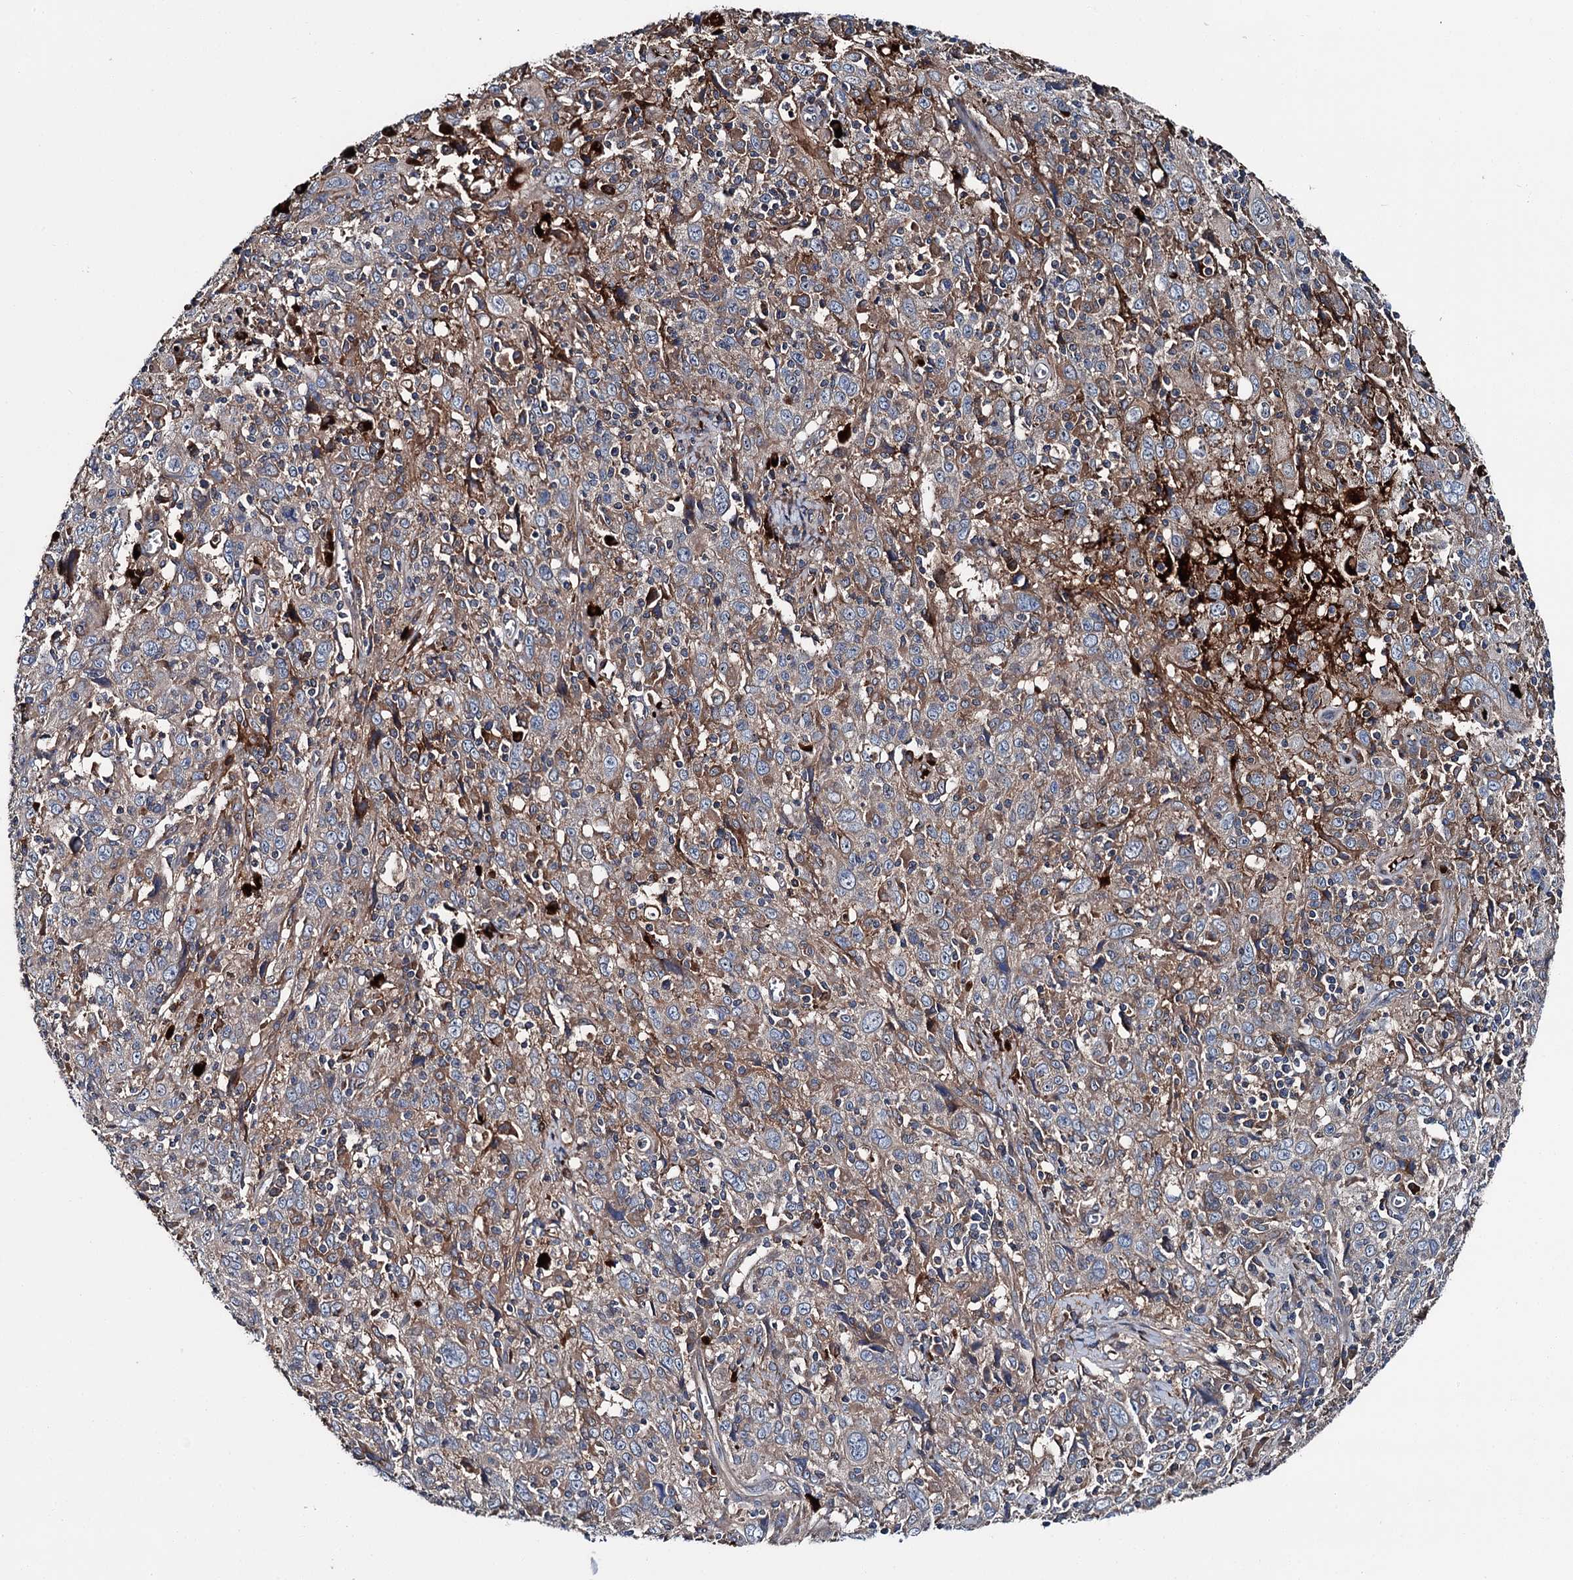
{"staining": {"intensity": "moderate", "quantity": "25%-75%", "location": "cytoplasmic/membranous"}, "tissue": "cervical cancer", "cell_type": "Tumor cells", "image_type": "cancer", "snomed": [{"axis": "morphology", "description": "Squamous cell carcinoma, NOS"}, {"axis": "topography", "description": "Cervix"}], "caption": "Tumor cells exhibit medium levels of moderate cytoplasmic/membranous staining in about 25%-75% of cells in cervical cancer (squamous cell carcinoma). The protein is stained brown, and the nuclei are stained in blue (DAB IHC with brightfield microscopy, high magnification).", "gene": "SLC22A25", "patient": {"sex": "female", "age": 46}}